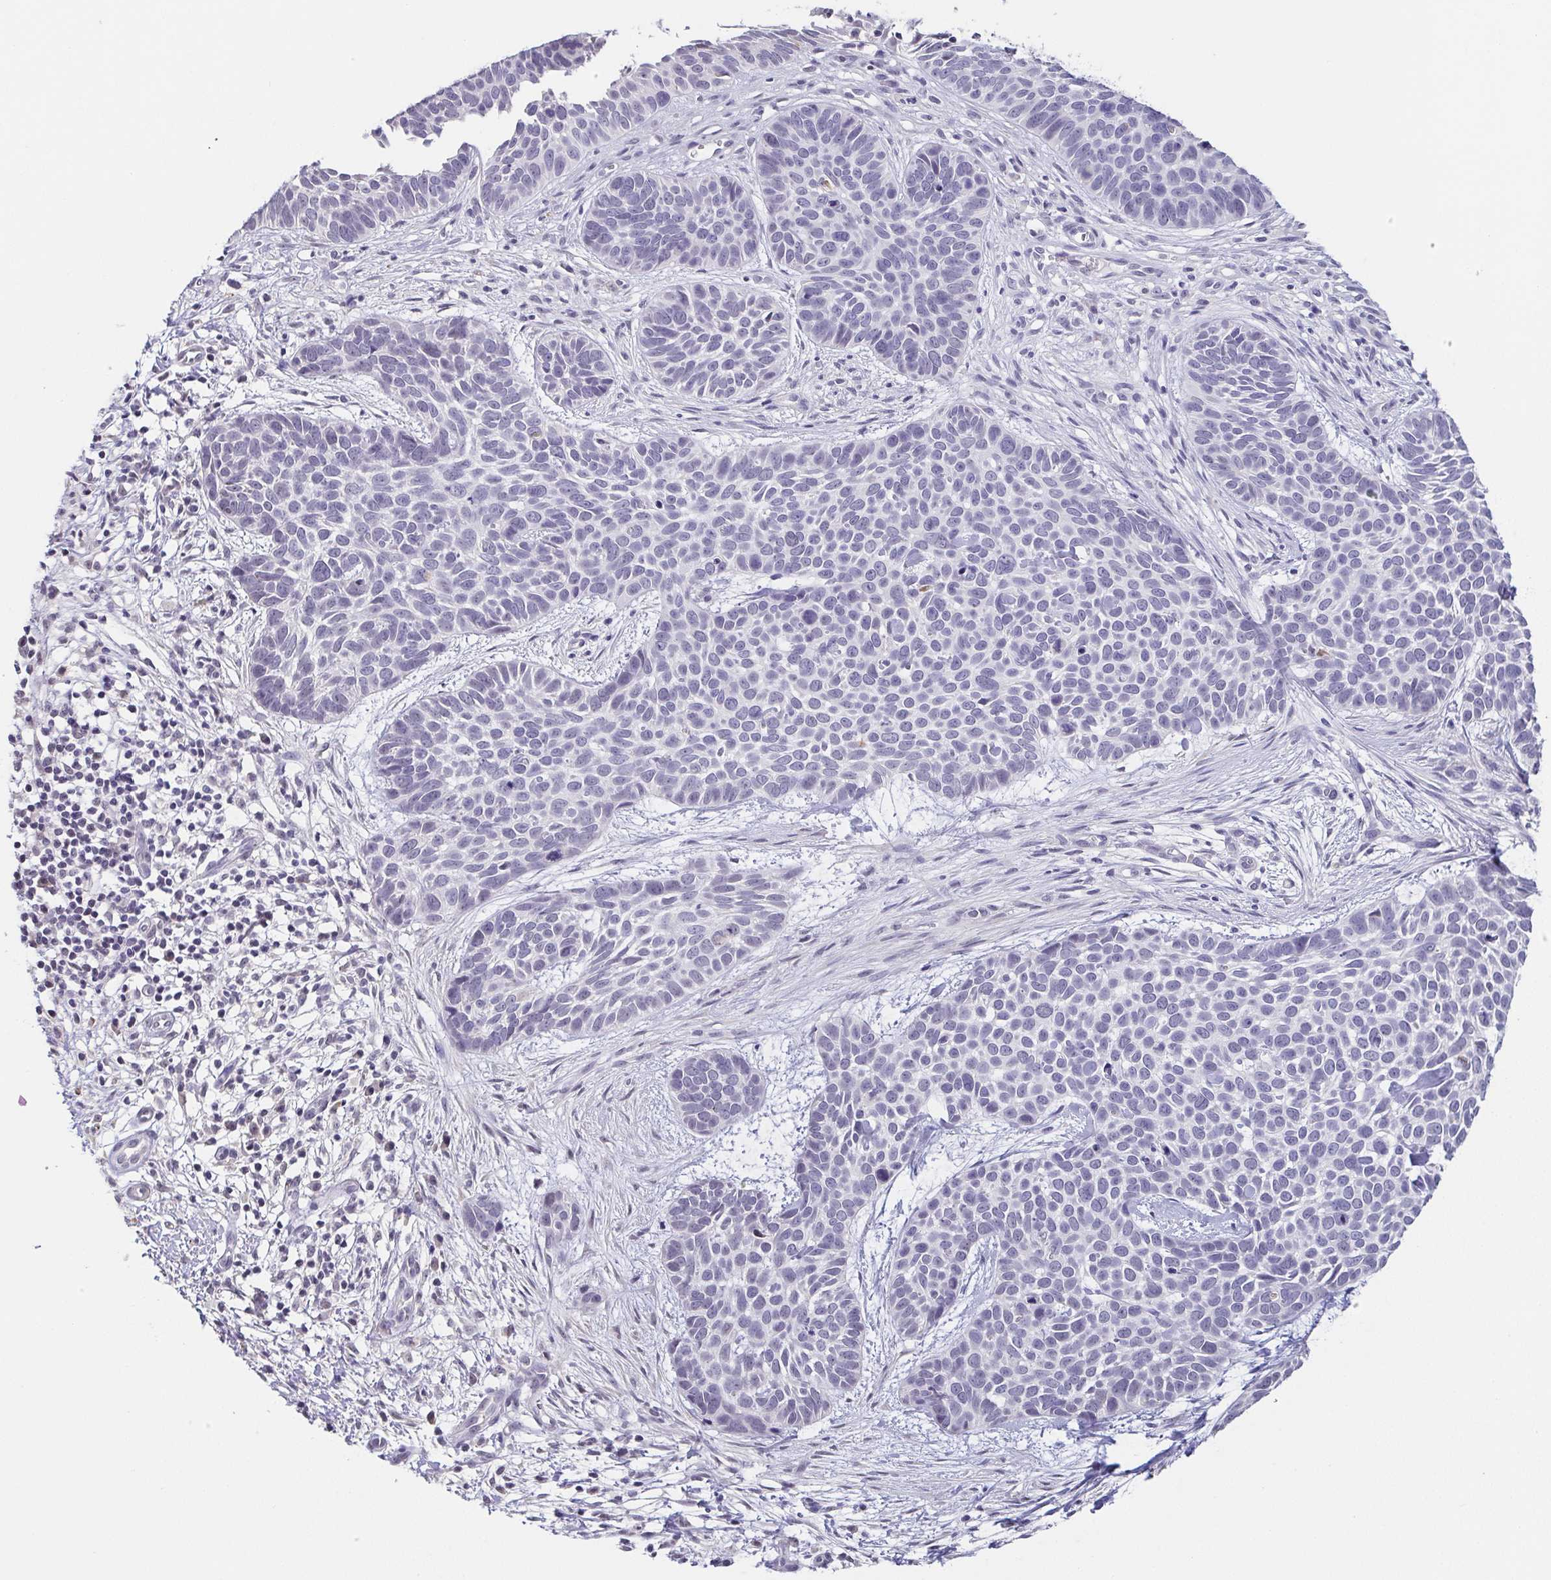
{"staining": {"intensity": "negative", "quantity": "none", "location": "none"}, "tissue": "skin cancer", "cell_type": "Tumor cells", "image_type": "cancer", "snomed": [{"axis": "morphology", "description": "Basal cell carcinoma"}, {"axis": "topography", "description": "Skin"}], "caption": "This is a micrograph of IHC staining of skin basal cell carcinoma, which shows no expression in tumor cells. (Stains: DAB (3,3'-diaminobenzidine) IHC with hematoxylin counter stain, Microscopy: brightfield microscopy at high magnification).", "gene": "NEFH", "patient": {"sex": "male", "age": 69}}